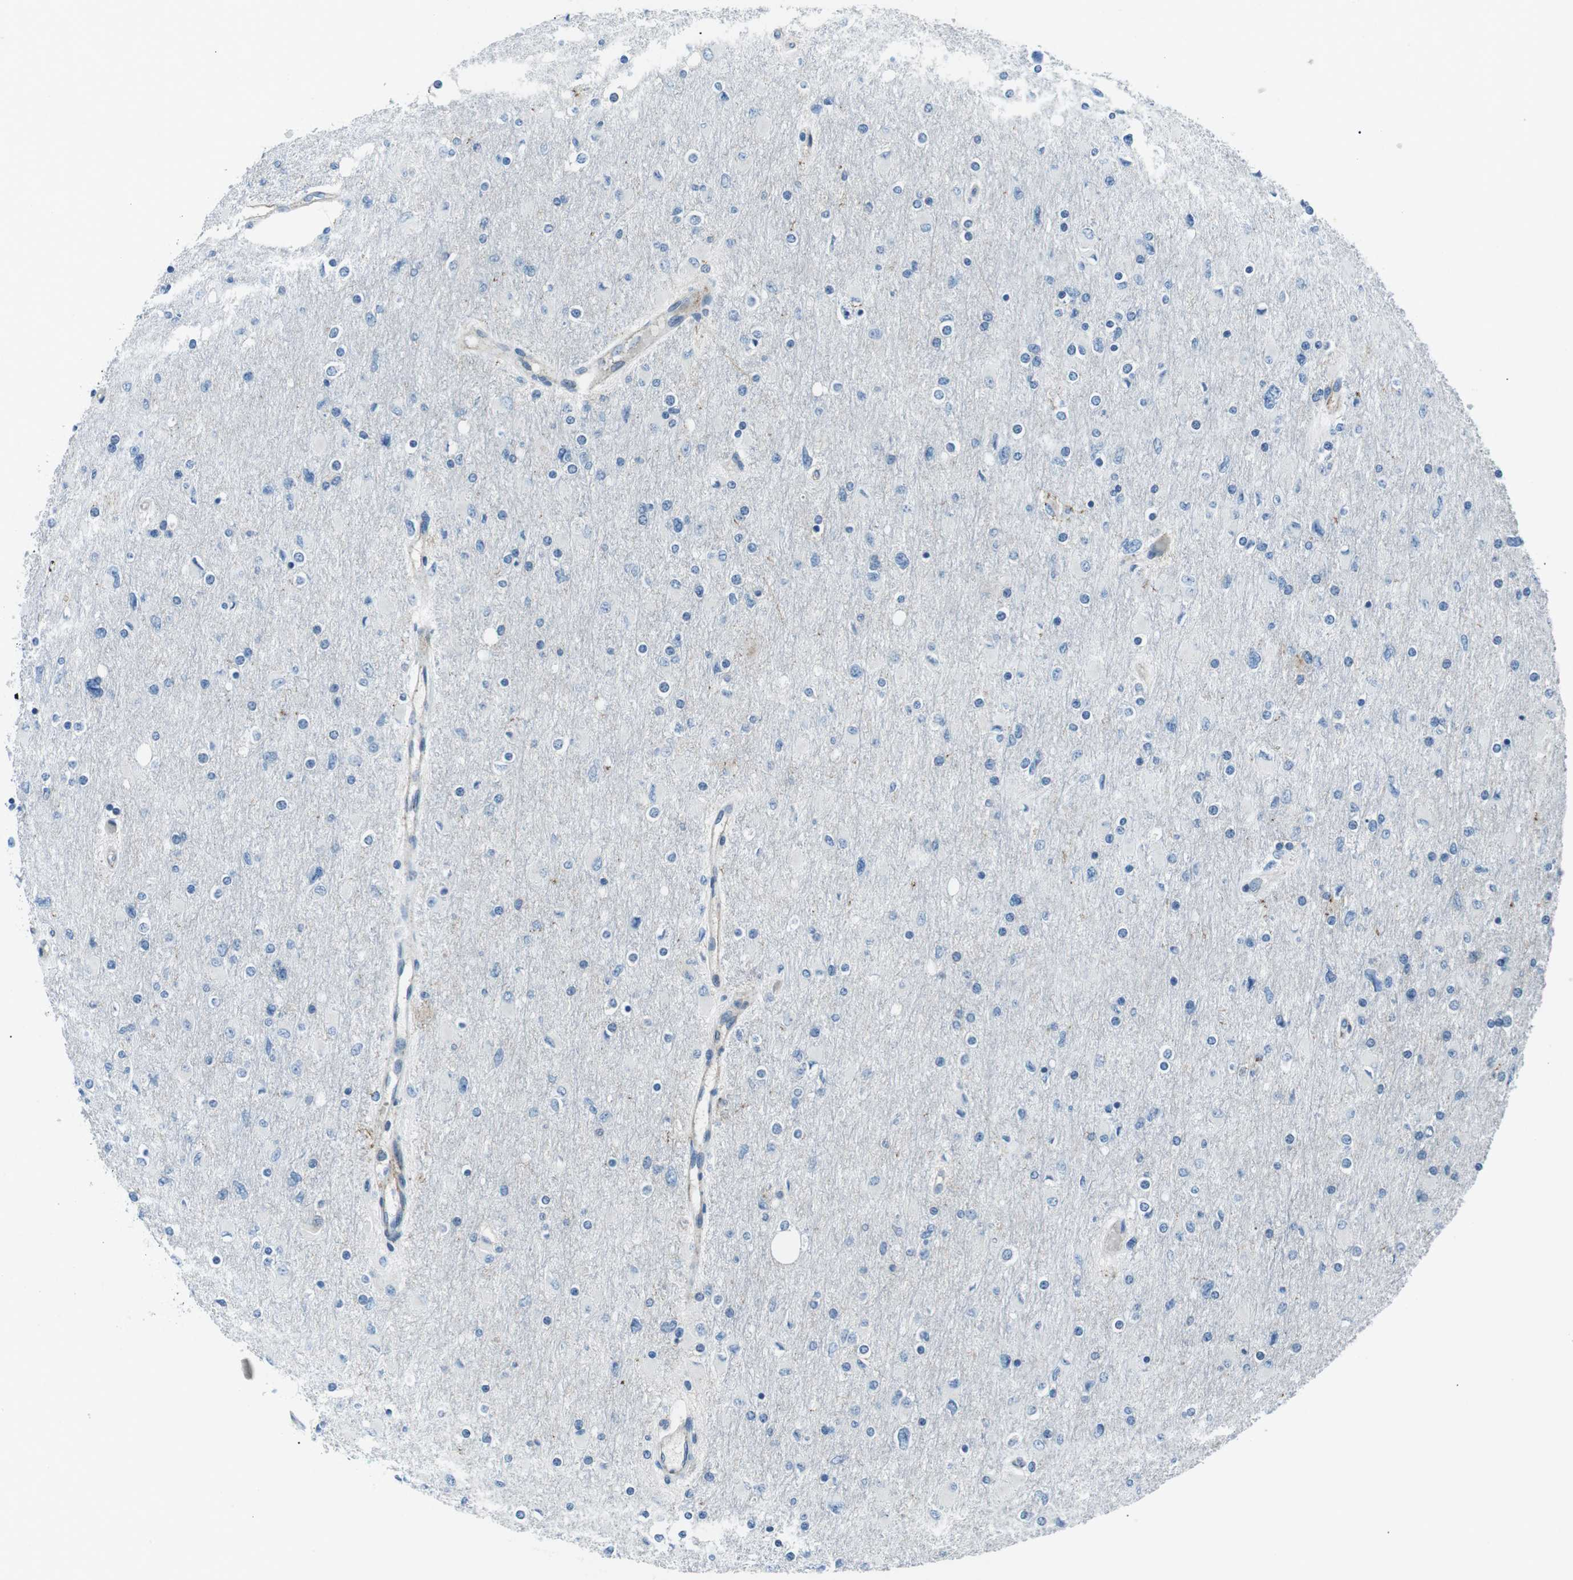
{"staining": {"intensity": "negative", "quantity": "none", "location": "none"}, "tissue": "glioma", "cell_type": "Tumor cells", "image_type": "cancer", "snomed": [{"axis": "morphology", "description": "Glioma, malignant, High grade"}, {"axis": "topography", "description": "Cerebral cortex"}], "caption": "A high-resolution micrograph shows IHC staining of glioma, which exhibits no significant positivity in tumor cells. The staining was performed using DAB to visualize the protein expression in brown, while the nuclei were stained in blue with hematoxylin (Magnification: 20x).", "gene": "CSF2RA", "patient": {"sex": "female", "age": 36}}